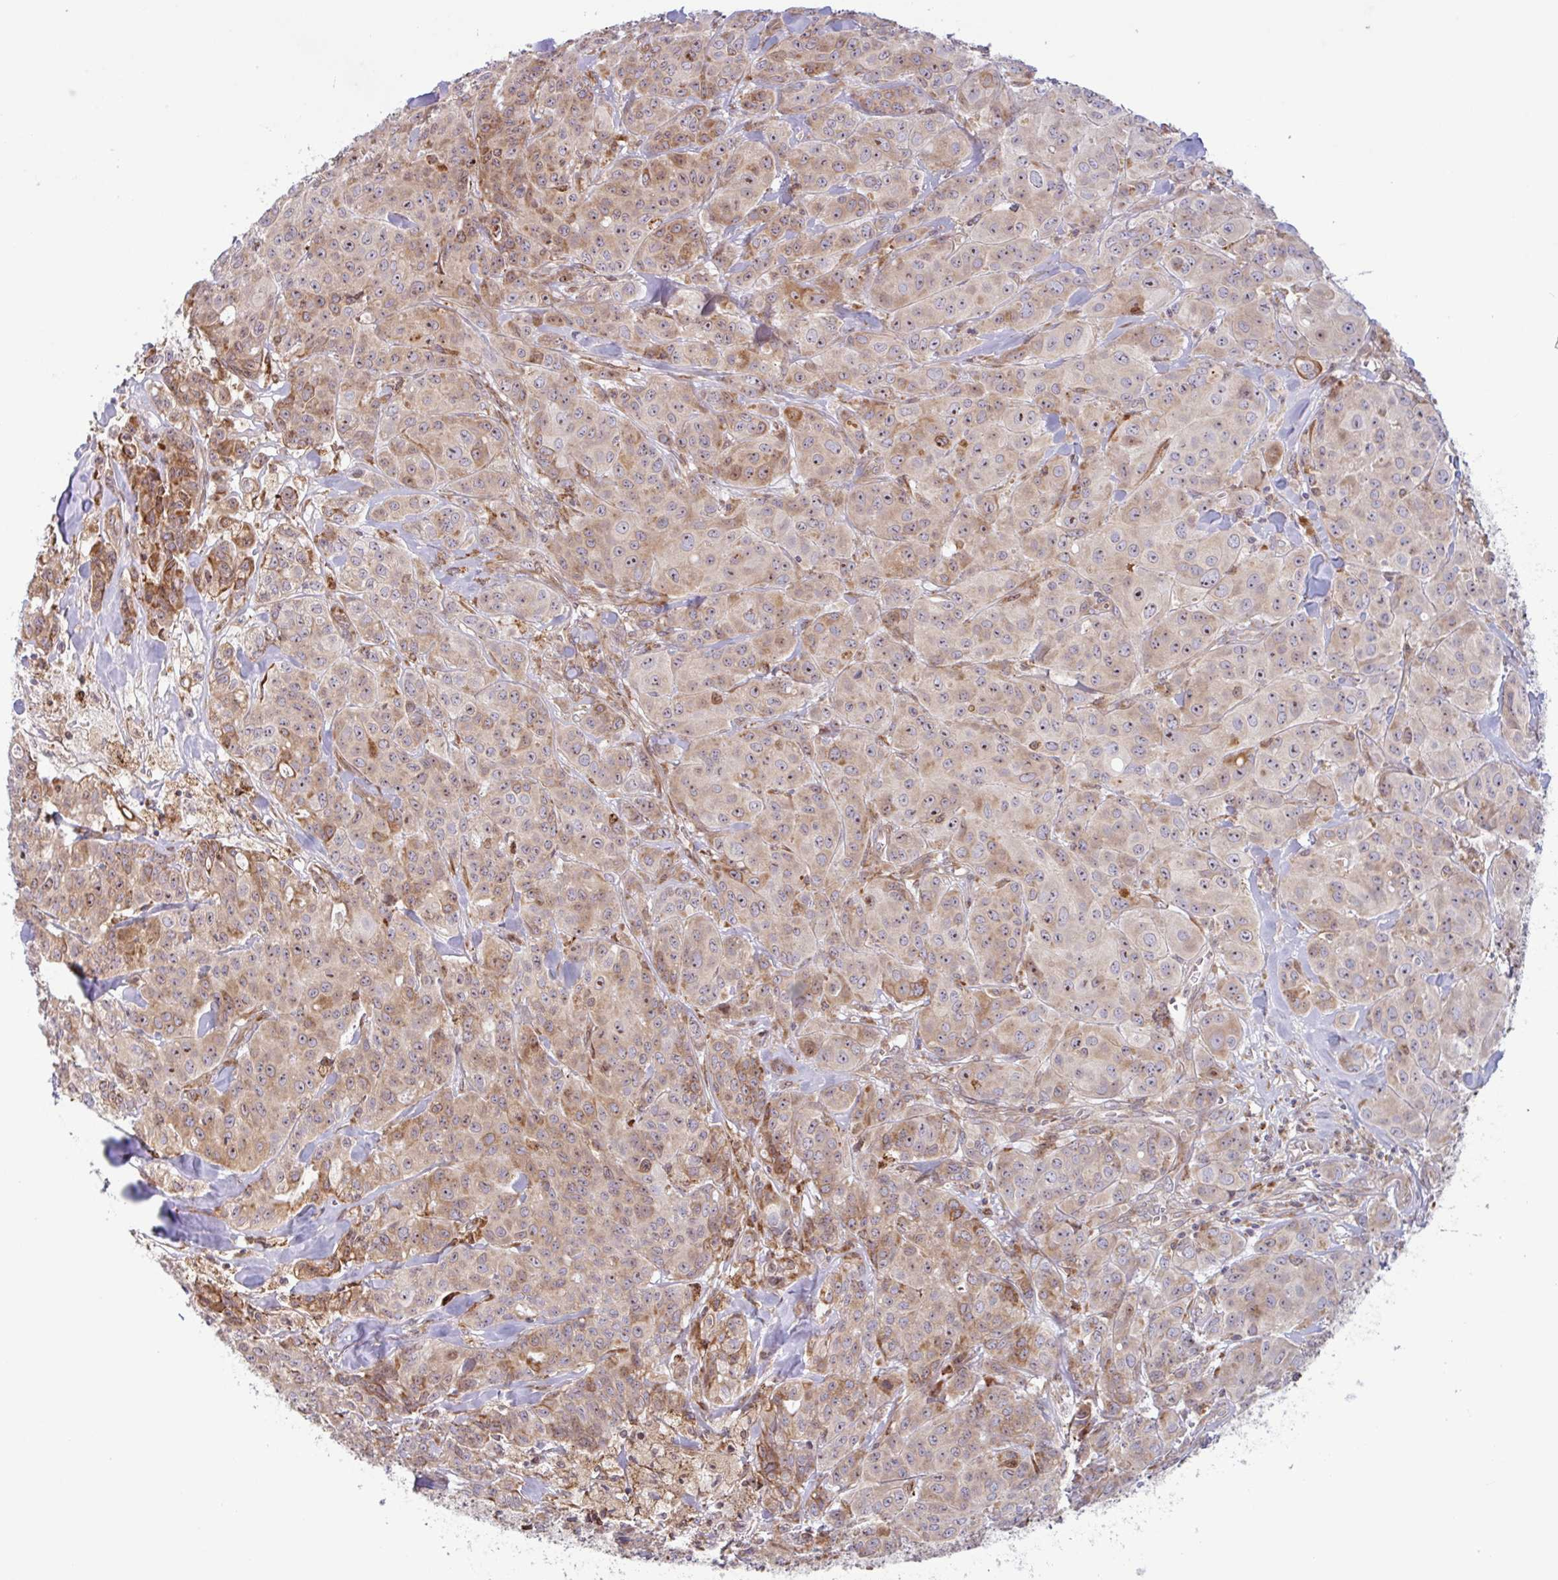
{"staining": {"intensity": "moderate", "quantity": ">75%", "location": "cytoplasmic/membranous,nuclear"}, "tissue": "breast cancer", "cell_type": "Tumor cells", "image_type": "cancer", "snomed": [{"axis": "morphology", "description": "Normal tissue, NOS"}, {"axis": "morphology", "description": "Duct carcinoma"}, {"axis": "topography", "description": "Breast"}], "caption": "Immunohistochemical staining of invasive ductal carcinoma (breast) reveals medium levels of moderate cytoplasmic/membranous and nuclear staining in about >75% of tumor cells.", "gene": "RIT1", "patient": {"sex": "female", "age": 43}}